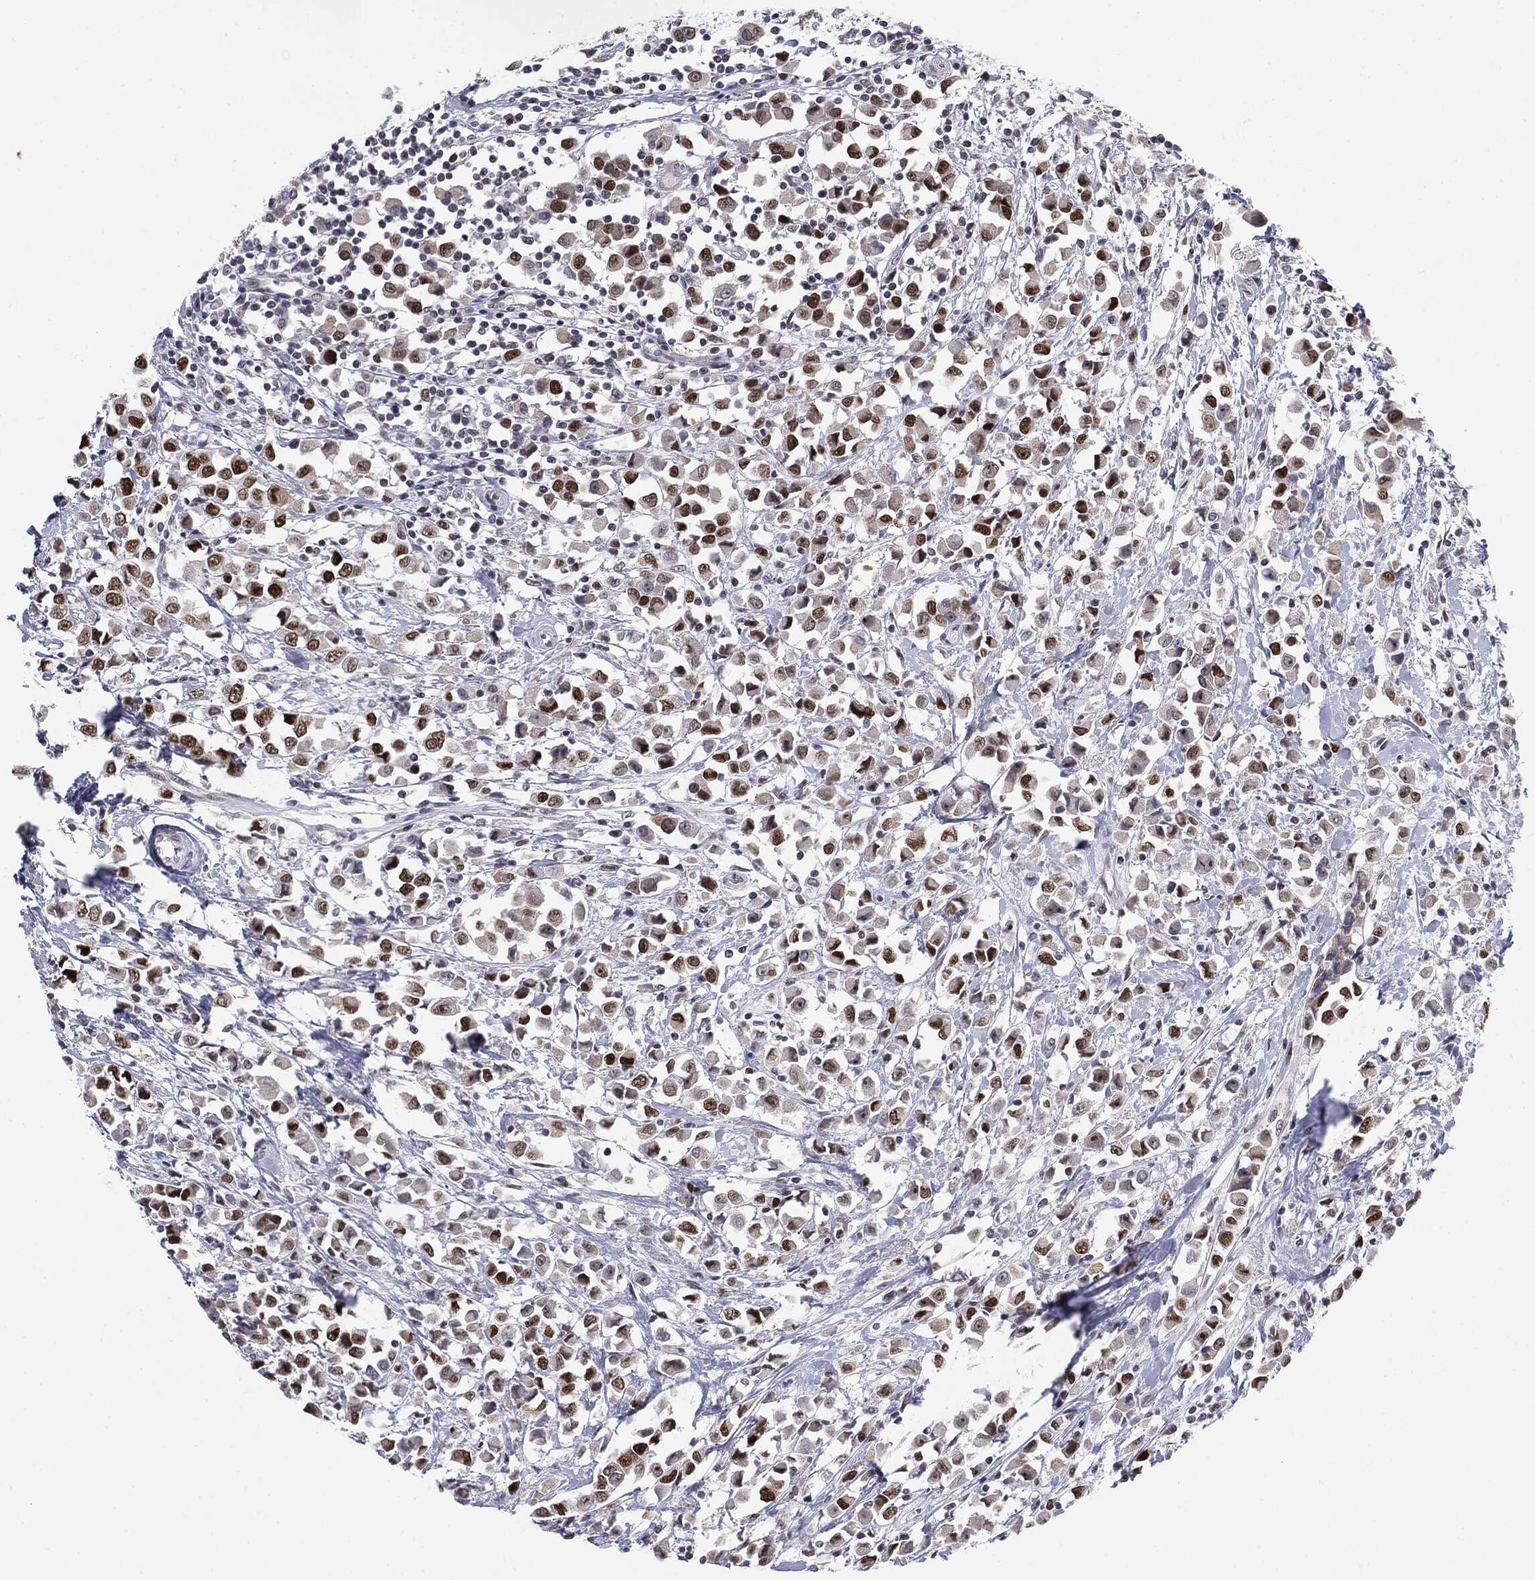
{"staining": {"intensity": "strong", "quantity": "25%-75%", "location": "nuclear"}, "tissue": "breast cancer", "cell_type": "Tumor cells", "image_type": "cancer", "snomed": [{"axis": "morphology", "description": "Duct carcinoma"}, {"axis": "topography", "description": "Breast"}], "caption": "A brown stain shows strong nuclear positivity of a protein in breast cancer (invasive ductal carcinoma) tumor cells. (DAB IHC with brightfield microscopy, high magnification).", "gene": "MDC1", "patient": {"sex": "female", "age": 61}}